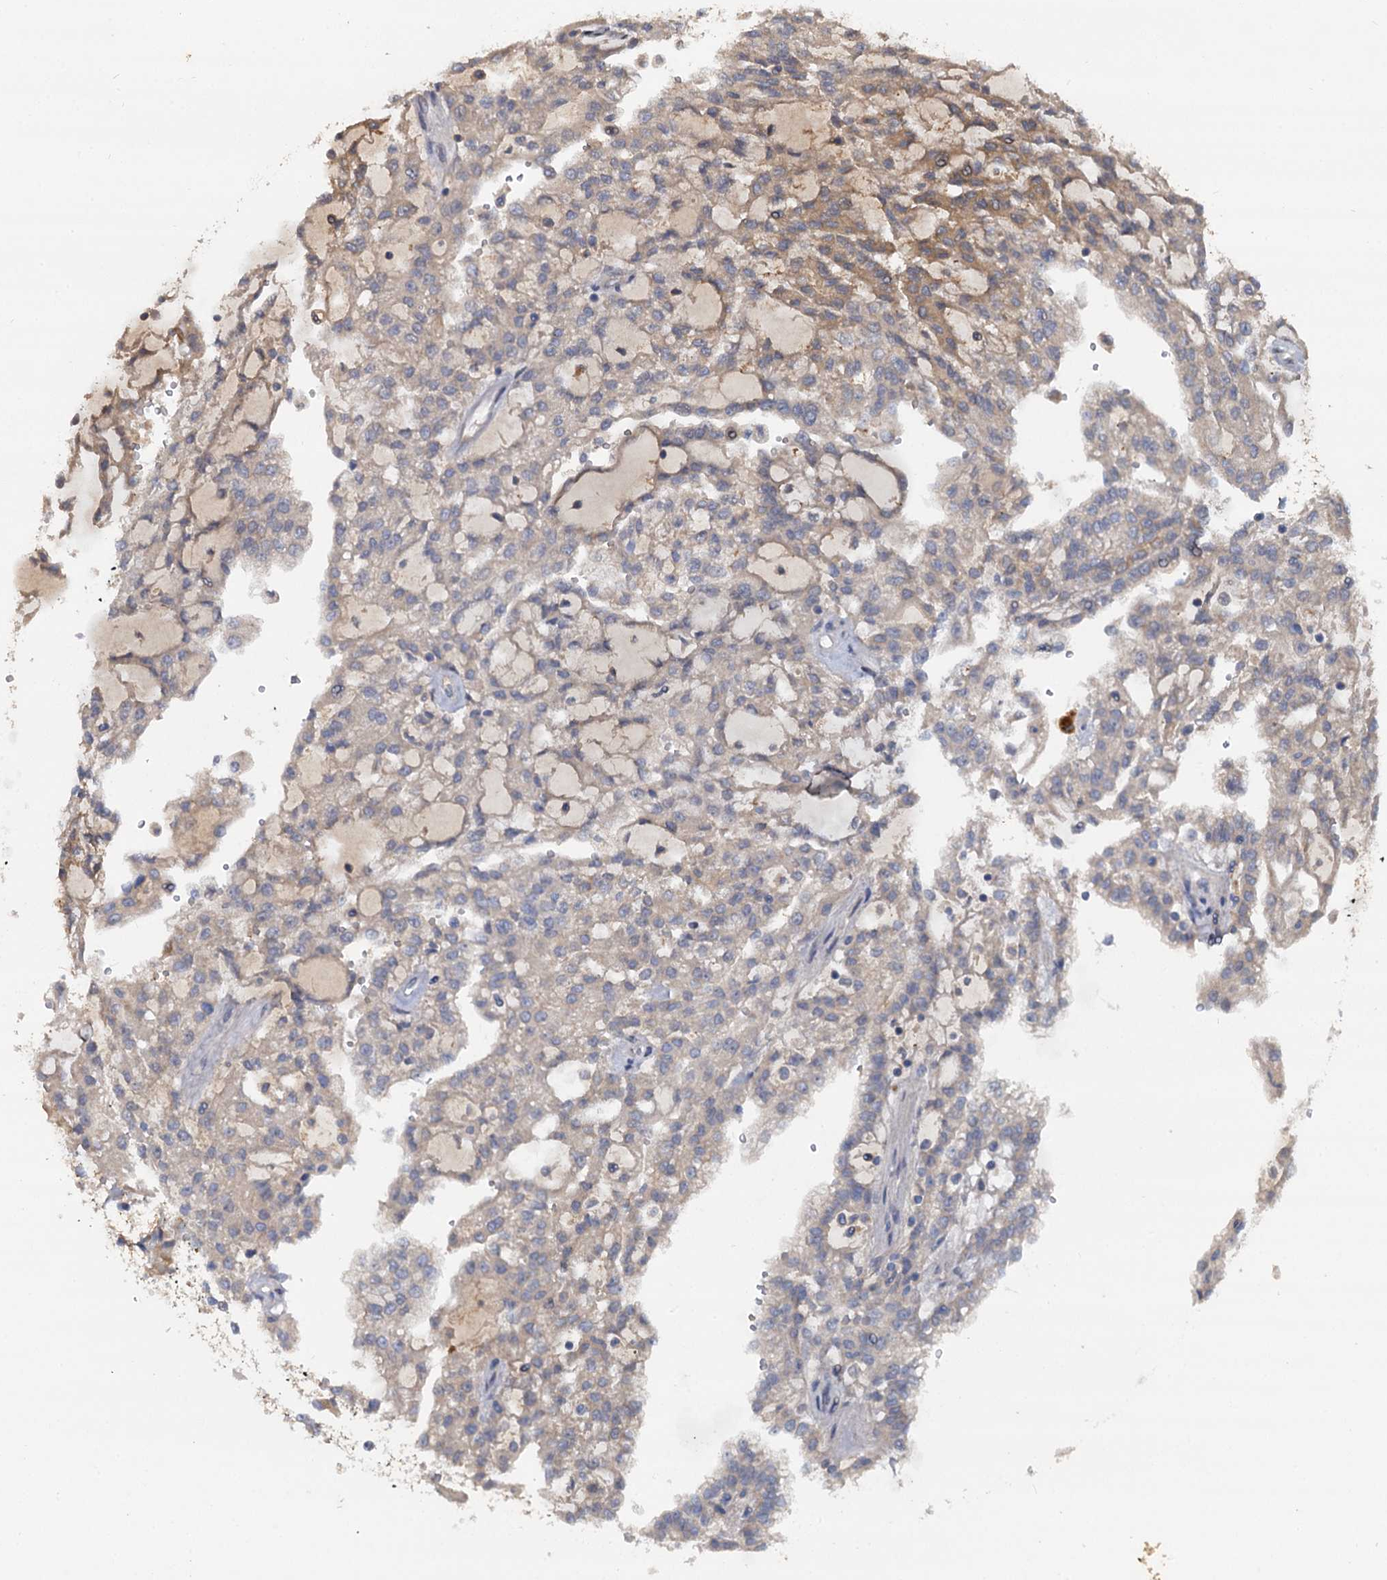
{"staining": {"intensity": "moderate", "quantity": "<25%", "location": "cytoplasmic/membranous"}, "tissue": "renal cancer", "cell_type": "Tumor cells", "image_type": "cancer", "snomed": [{"axis": "morphology", "description": "Adenocarcinoma, NOS"}, {"axis": "topography", "description": "Kidney"}], "caption": "Renal adenocarcinoma was stained to show a protein in brown. There is low levels of moderate cytoplasmic/membranous expression in approximately <25% of tumor cells. The staining was performed using DAB to visualize the protein expression in brown, while the nuclei were stained in blue with hematoxylin (Magnification: 20x).", "gene": "CCDC184", "patient": {"sex": "male", "age": 63}}